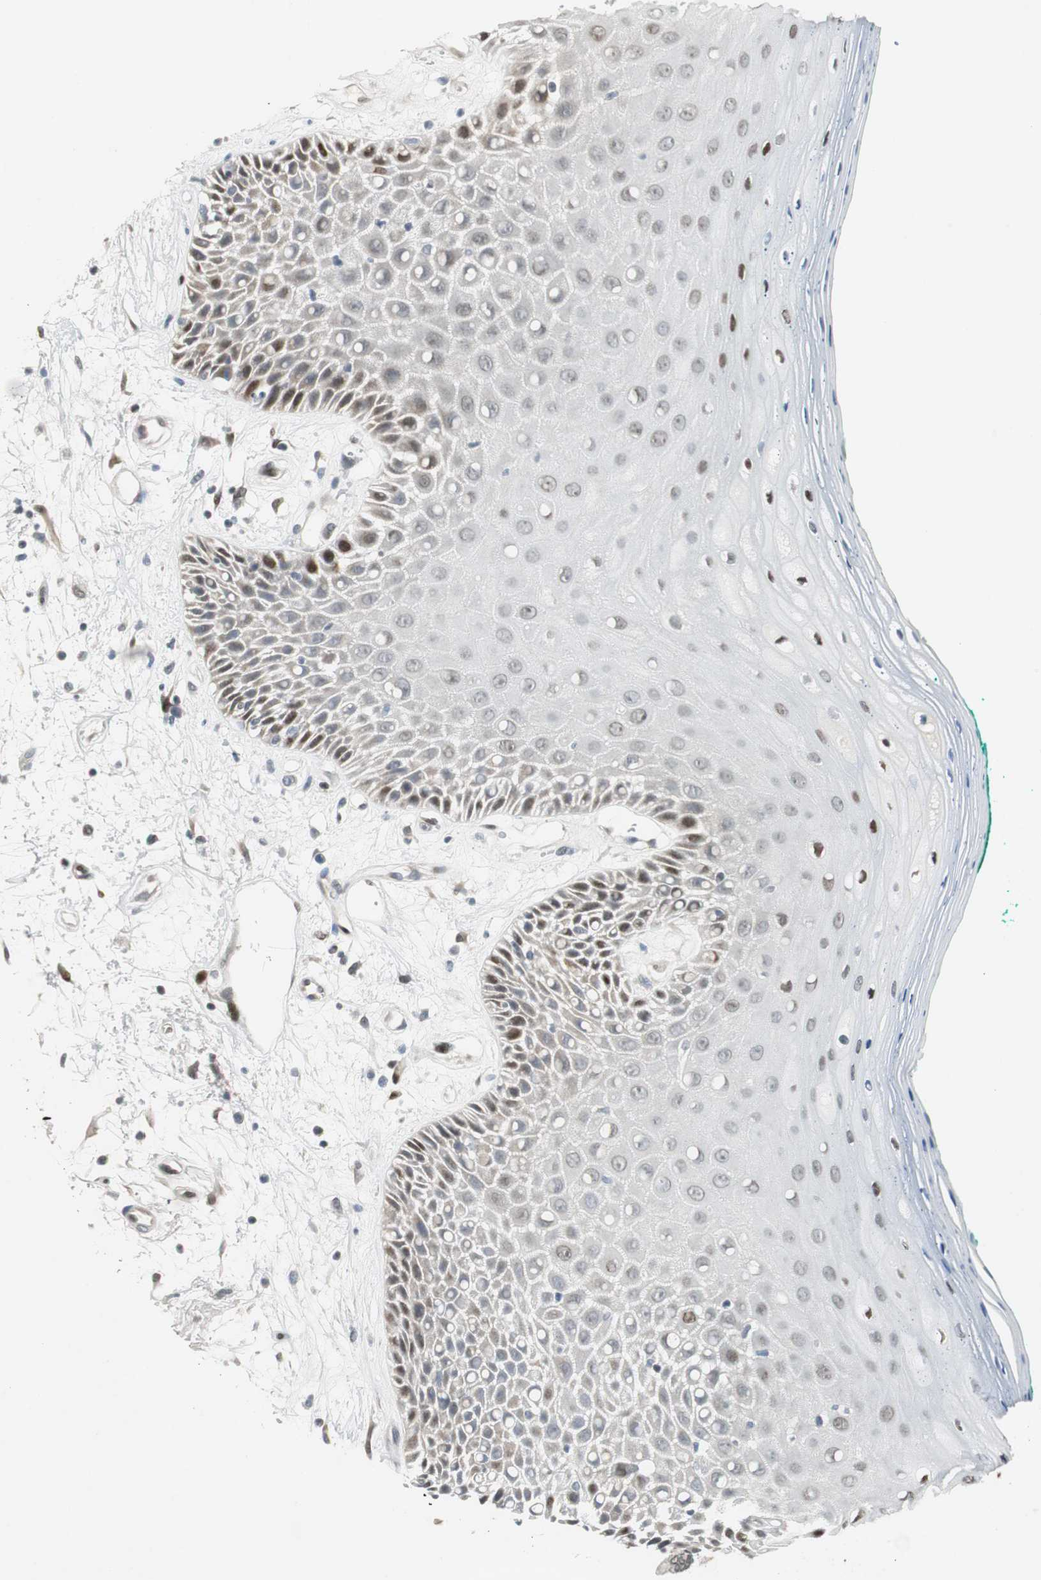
{"staining": {"intensity": "moderate", "quantity": "<25%", "location": "nuclear"}, "tissue": "oral mucosa", "cell_type": "Squamous epithelial cells", "image_type": "normal", "snomed": [{"axis": "morphology", "description": "Normal tissue, NOS"}, {"axis": "morphology", "description": "Squamous cell carcinoma, NOS"}, {"axis": "topography", "description": "Skeletal muscle"}, {"axis": "topography", "description": "Oral tissue"}, {"axis": "topography", "description": "Head-Neck"}], "caption": "Squamous epithelial cells show low levels of moderate nuclear positivity in about <25% of cells in benign oral mucosa. (DAB (3,3'-diaminobenzidine) IHC, brown staining for protein, blue staining for nuclei).", "gene": "AJUBA", "patient": {"sex": "female", "age": 84}}